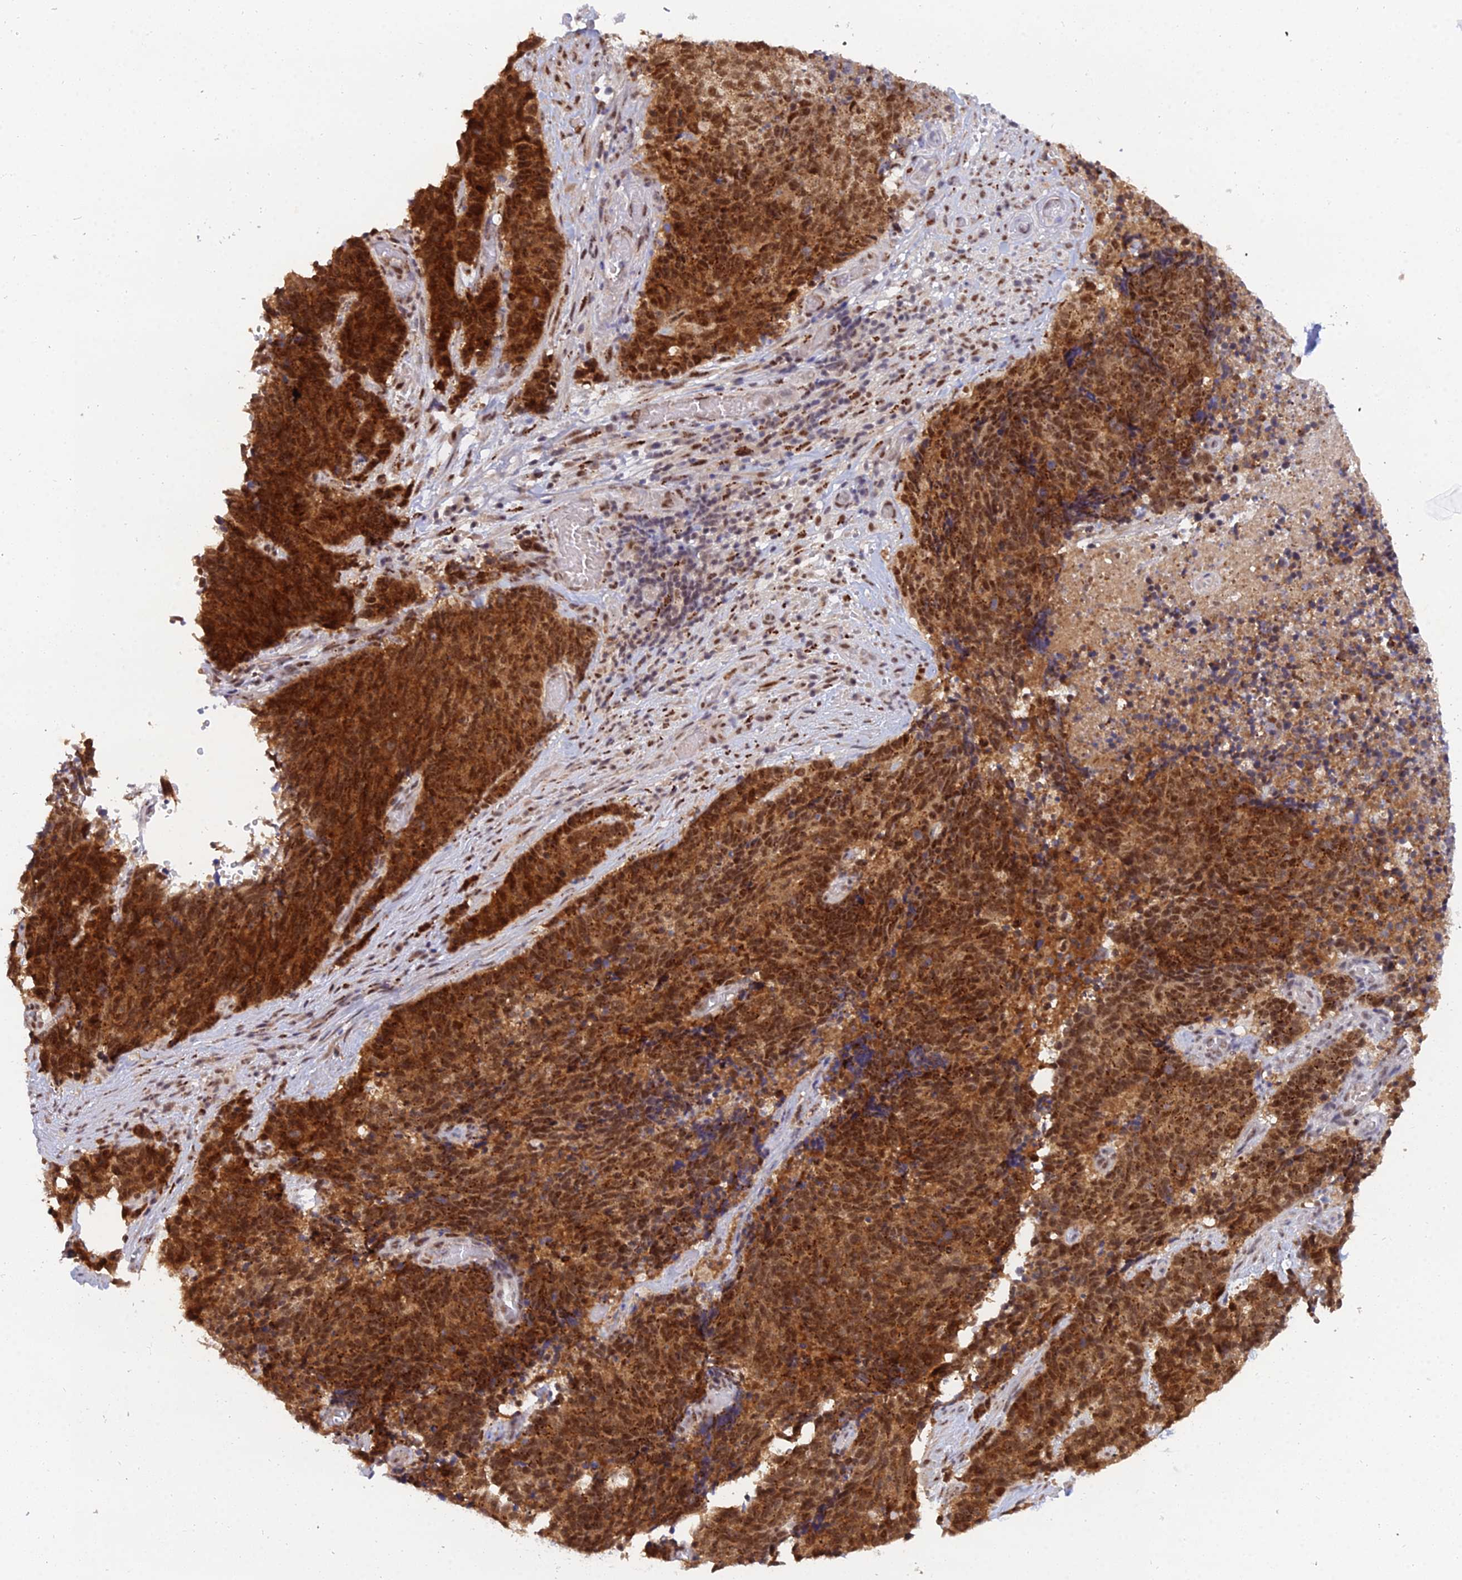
{"staining": {"intensity": "strong", "quantity": ">75%", "location": "cytoplasmic/membranous,nuclear"}, "tissue": "cervical cancer", "cell_type": "Tumor cells", "image_type": "cancer", "snomed": [{"axis": "morphology", "description": "Squamous cell carcinoma, NOS"}, {"axis": "topography", "description": "Cervix"}], "caption": "The photomicrograph displays staining of squamous cell carcinoma (cervical), revealing strong cytoplasmic/membranous and nuclear protein positivity (brown color) within tumor cells.", "gene": "THOC3", "patient": {"sex": "female", "age": 29}}